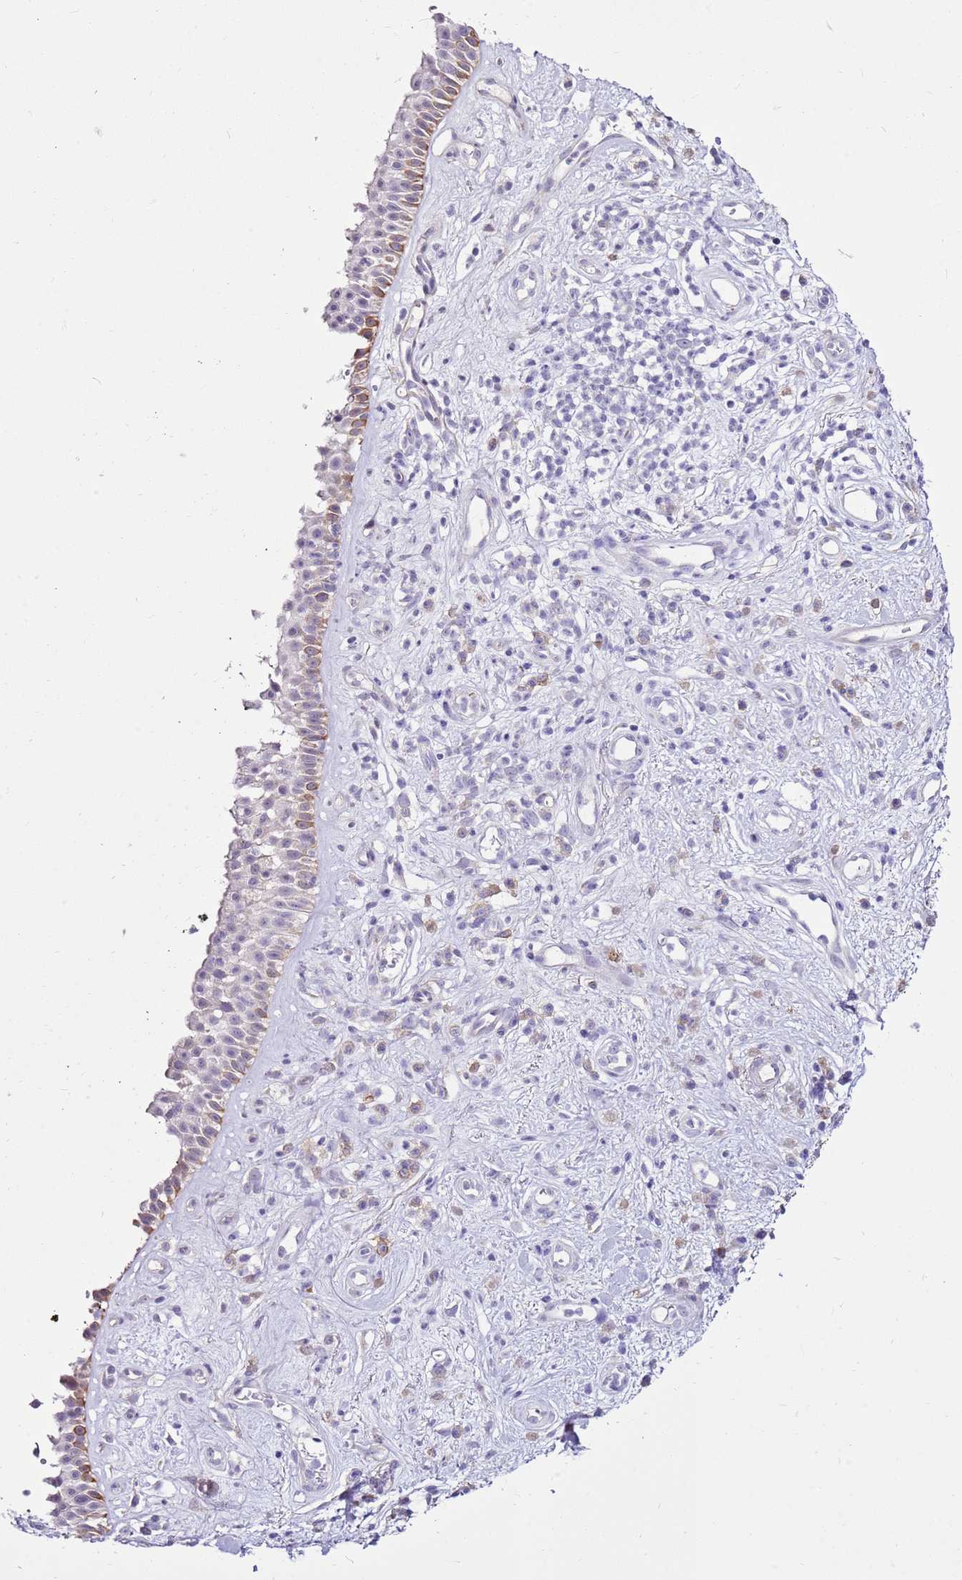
{"staining": {"intensity": "moderate", "quantity": "25%-75%", "location": "cytoplasmic/membranous"}, "tissue": "nasopharynx", "cell_type": "Respiratory epithelial cells", "image_type": "normal", "snomed": [{"axis": "morphology", "description": "Normal tissue, NOS"}, {"axis": "morphology", "description": "Squamous cell carcinoma, NOS"}, {"axis": "topography", "description": "Nasopharynx"}, {"axis": "topography", "description": "Head-Neck"}], "caption": "Protein expression analysis of unremarkable human nasopharynx reveals moderate cytoplasmic/membranous positivity in about 25%-75% of respiratory epithelial cells.", "gene": "SLC38A5", "patient": {"sex": "male", "age": 85}}